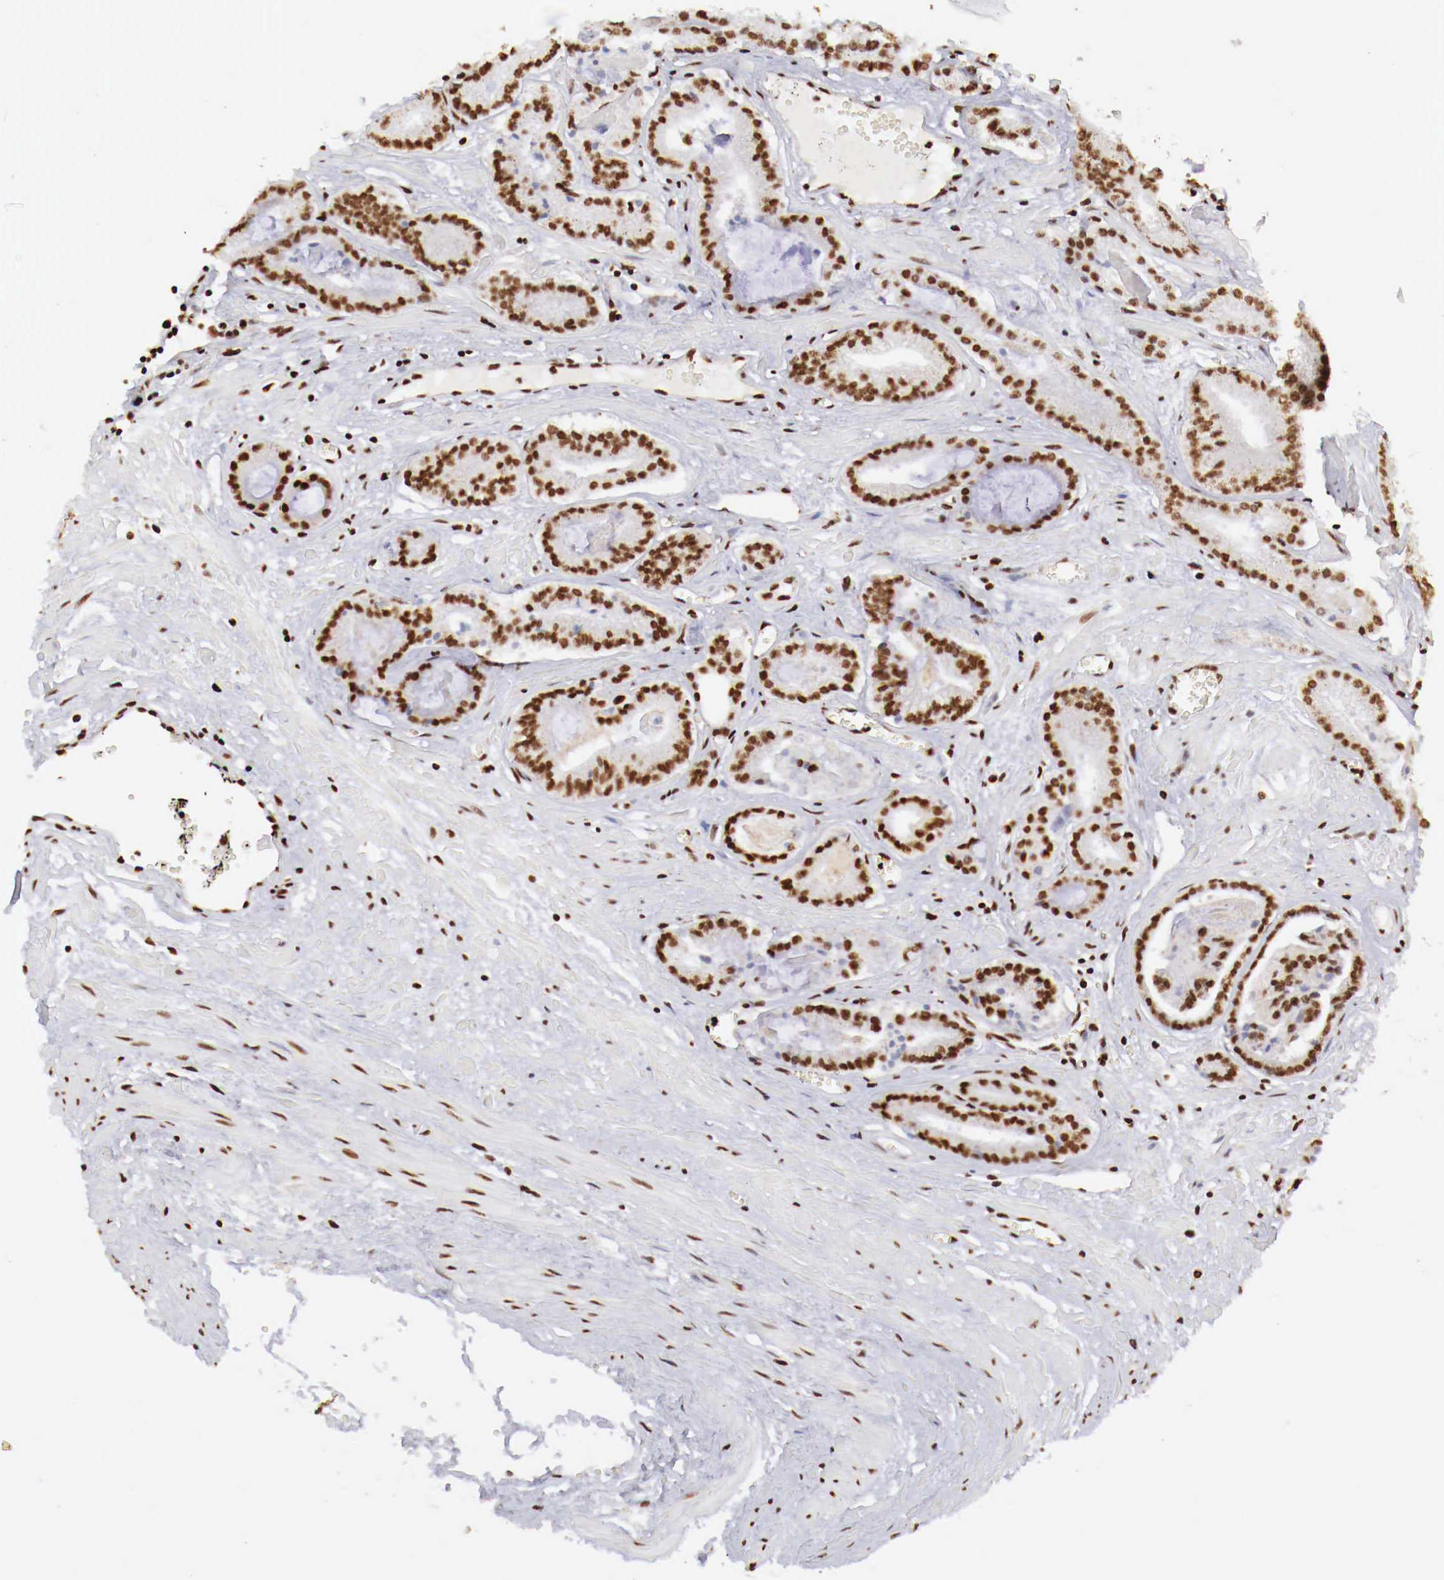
{"staining": {"intensity": "moderate", "quantity": ">75%", "location": "nuclear"}, "tissue": "prostate cancer", "cell_type": "Tumor cells", "image_type": "cancer", "snomed": [{"axis": "morphology", "description": "Adenocarcinoma, High grade"}, {"axis": "topography", "description": "Prostate"}], "caption": "DAB (3,3'-diaminobenzidine) immunohistochemical staining of human prostate adenocarcinoma (high-grade) displays moderate nuclear protein staining in about >75% of tumor cells.", "gene": "MAX", "patient": {"sex": "male", "age": 56}}